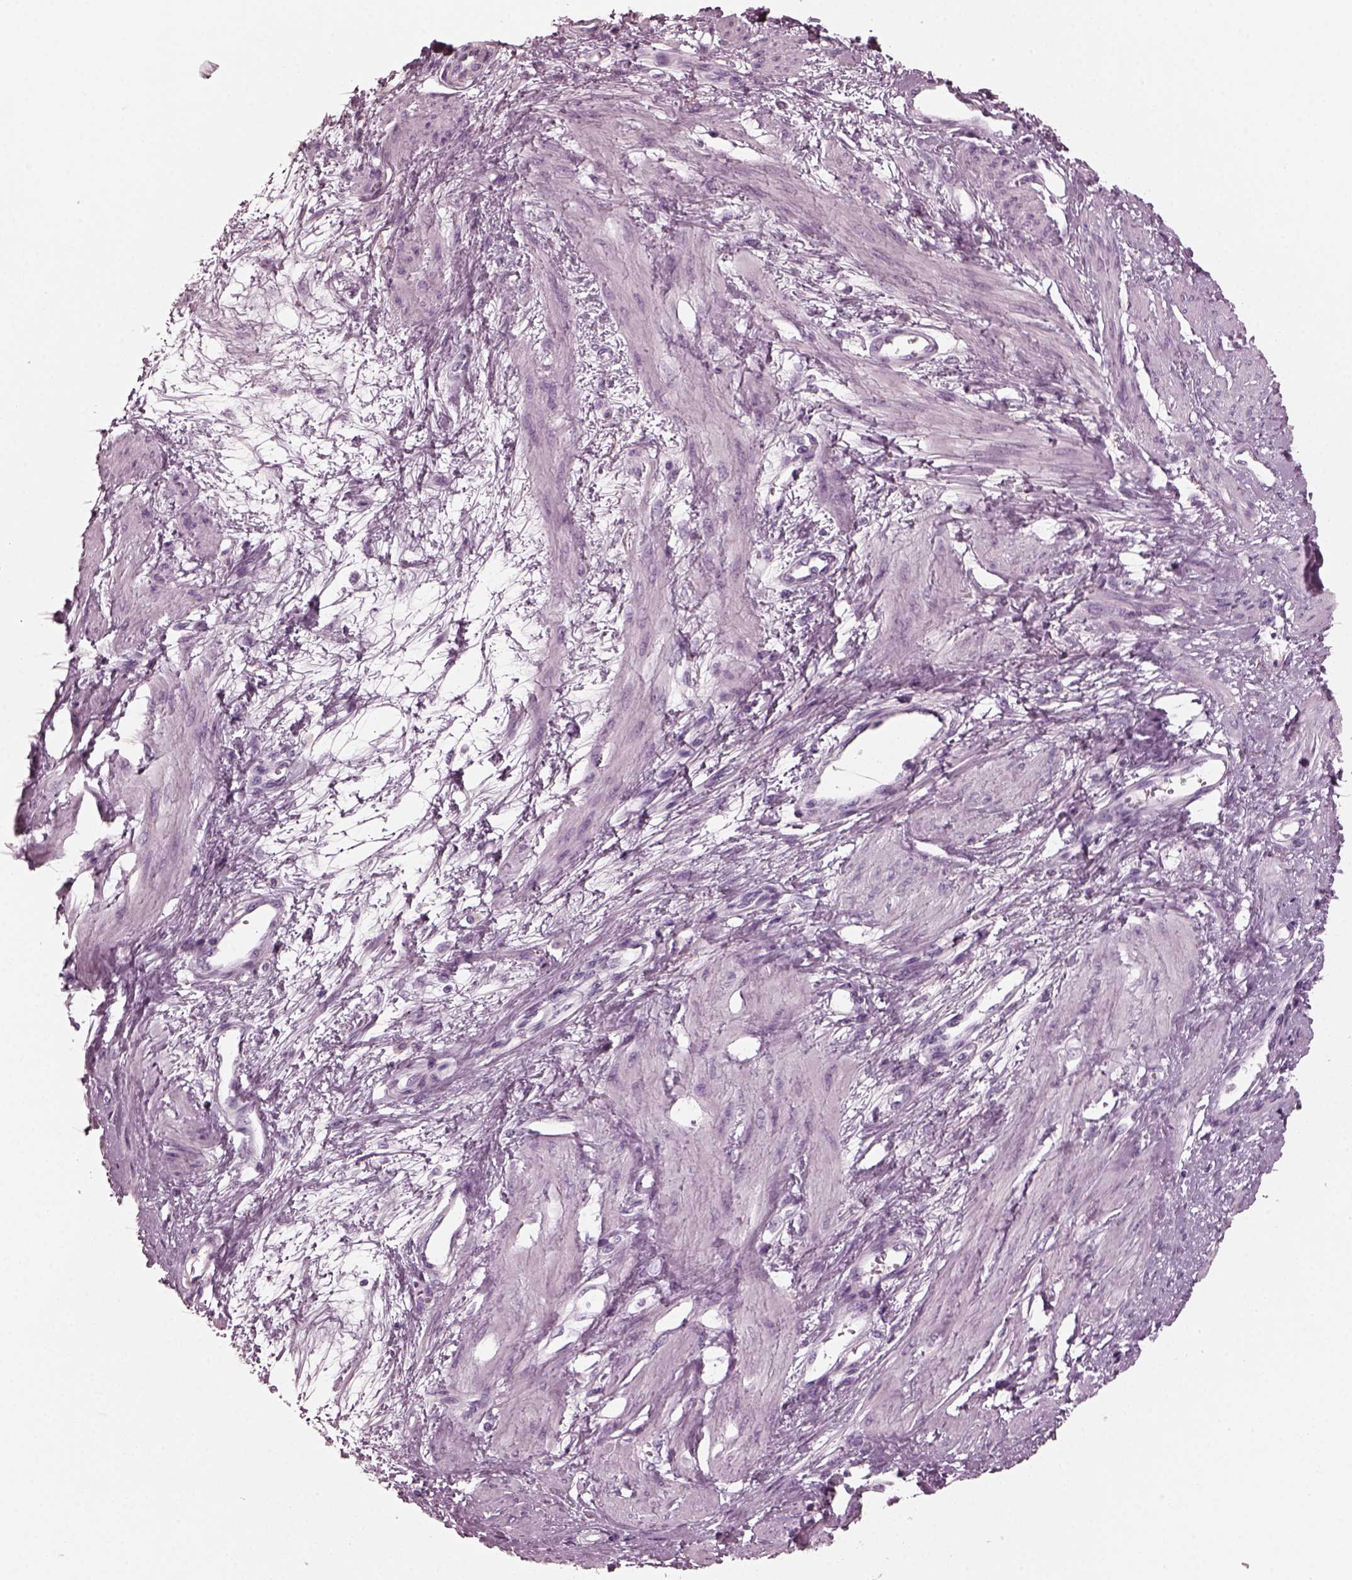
{"staining": {"intensity": "negative", "quantity": "none", "location": "none"}, "tissue": "smooth muscle", "cell_type": "Smooth muscle cells", "image_type": "normal", "snomed": [{"axis": "morphology", "description": "Normal tissue, NOS"}, {"axis": "topography", "description": "Smooth muscle"}, {"axis": "topography", "description": "Uterus"}], "caption": "Immunohistochemistry histopathology image of benign smooth muscle stained for a protein (brown), which reveals no expression in smooth muscle cells.", "gene": "RCVRN", "patient": {"sex": "female", "age": 39}}